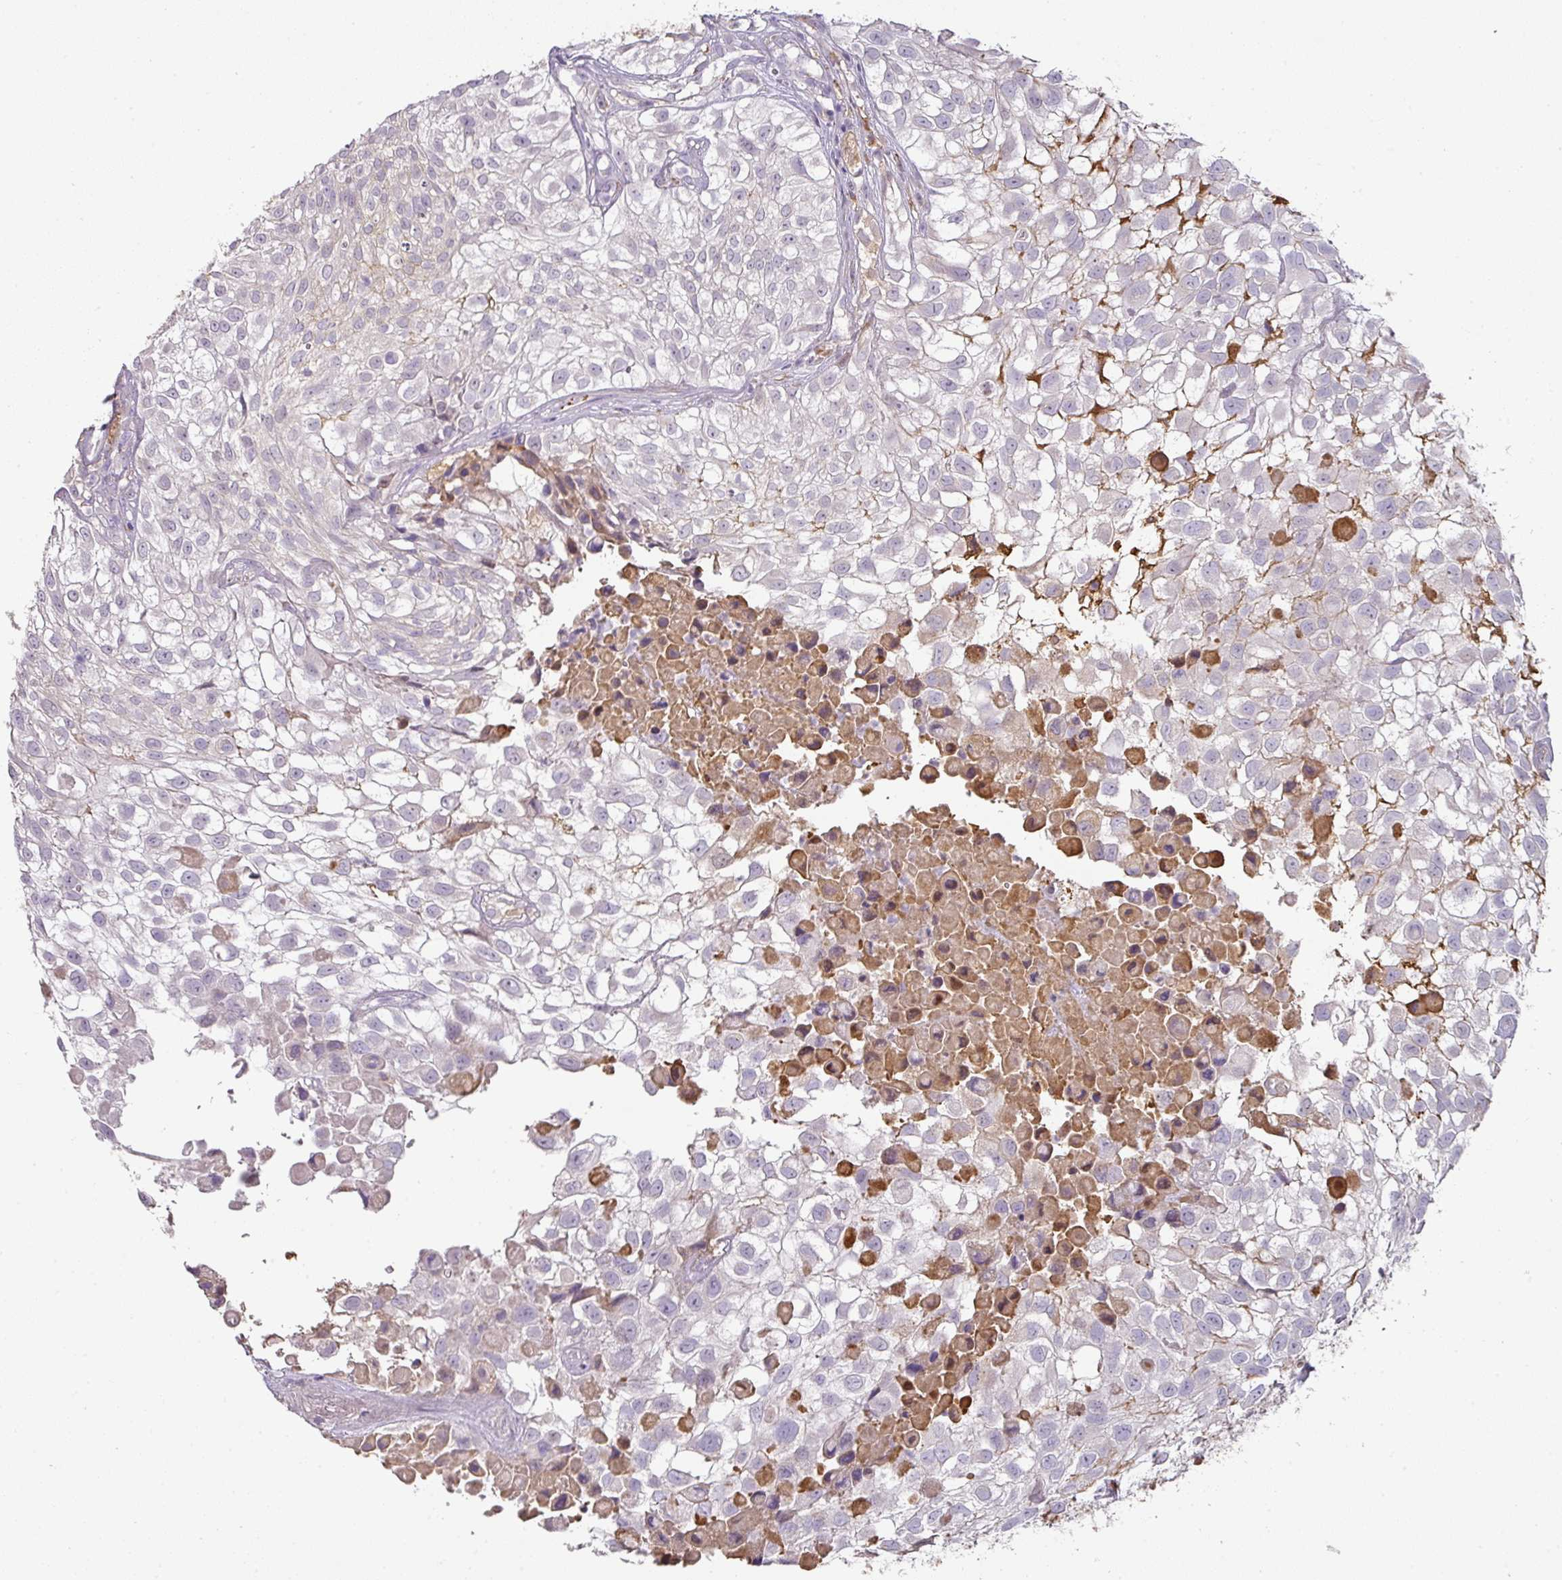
{"staining": {"intensity": "negative", "quantity": "none", "location": "none"}, "tissue": "urothelial cancer", "cell_type": "Tumor cells", "image_type": "cancer", "snomed": [{"axis": "morphology", "description": "Urothelial carcinoma, High grade"}, {"axis": "topography", "description": "Urinary bladder"}], "caption": "This is a photomicrograph of immunohistochemistry staining of urothelial carcinoma (high-grade), which shows no staining in tumor cells.", "gene": "CCZ1", "patient": {"sex": "male", "age": 56}}